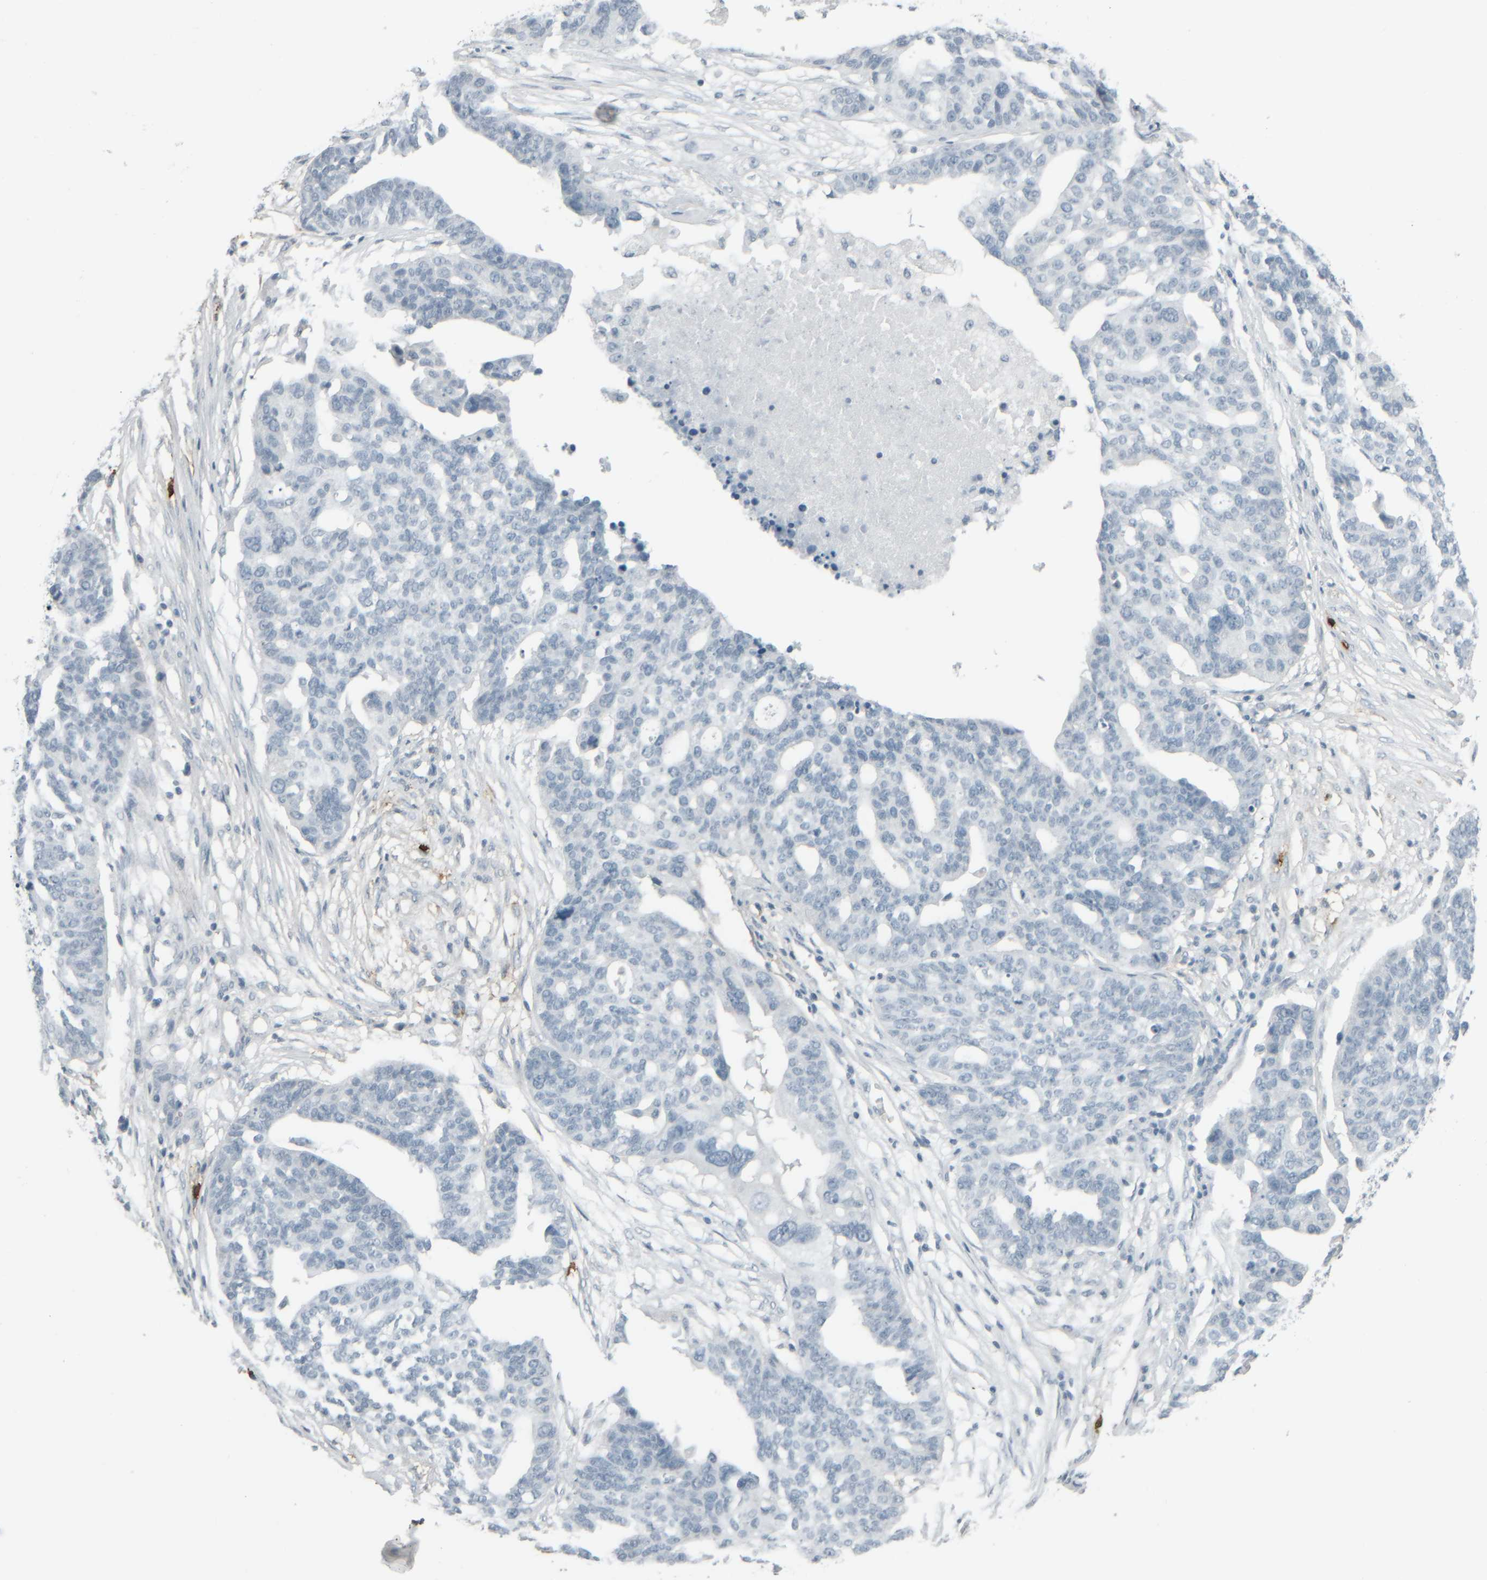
{"staining": {"intensity": "negative", "quantity": "none", "location": "none"}, "tissue": "ovarian cancer", "cell_type": "Tumor cells", "image_type": "cancer", "snomed": [{"axis": "morphology", "description": "Cystadenocarcinoma, serous, NOS"}, {"axis": "topography", "description": "Ovary"}], "caption": "Tumor cells are negative for protein expression in human ovarian serous cystadenocarcinoma.", "gene": "TPSAB1", "patient": {"sex": "female", "age": 59}}